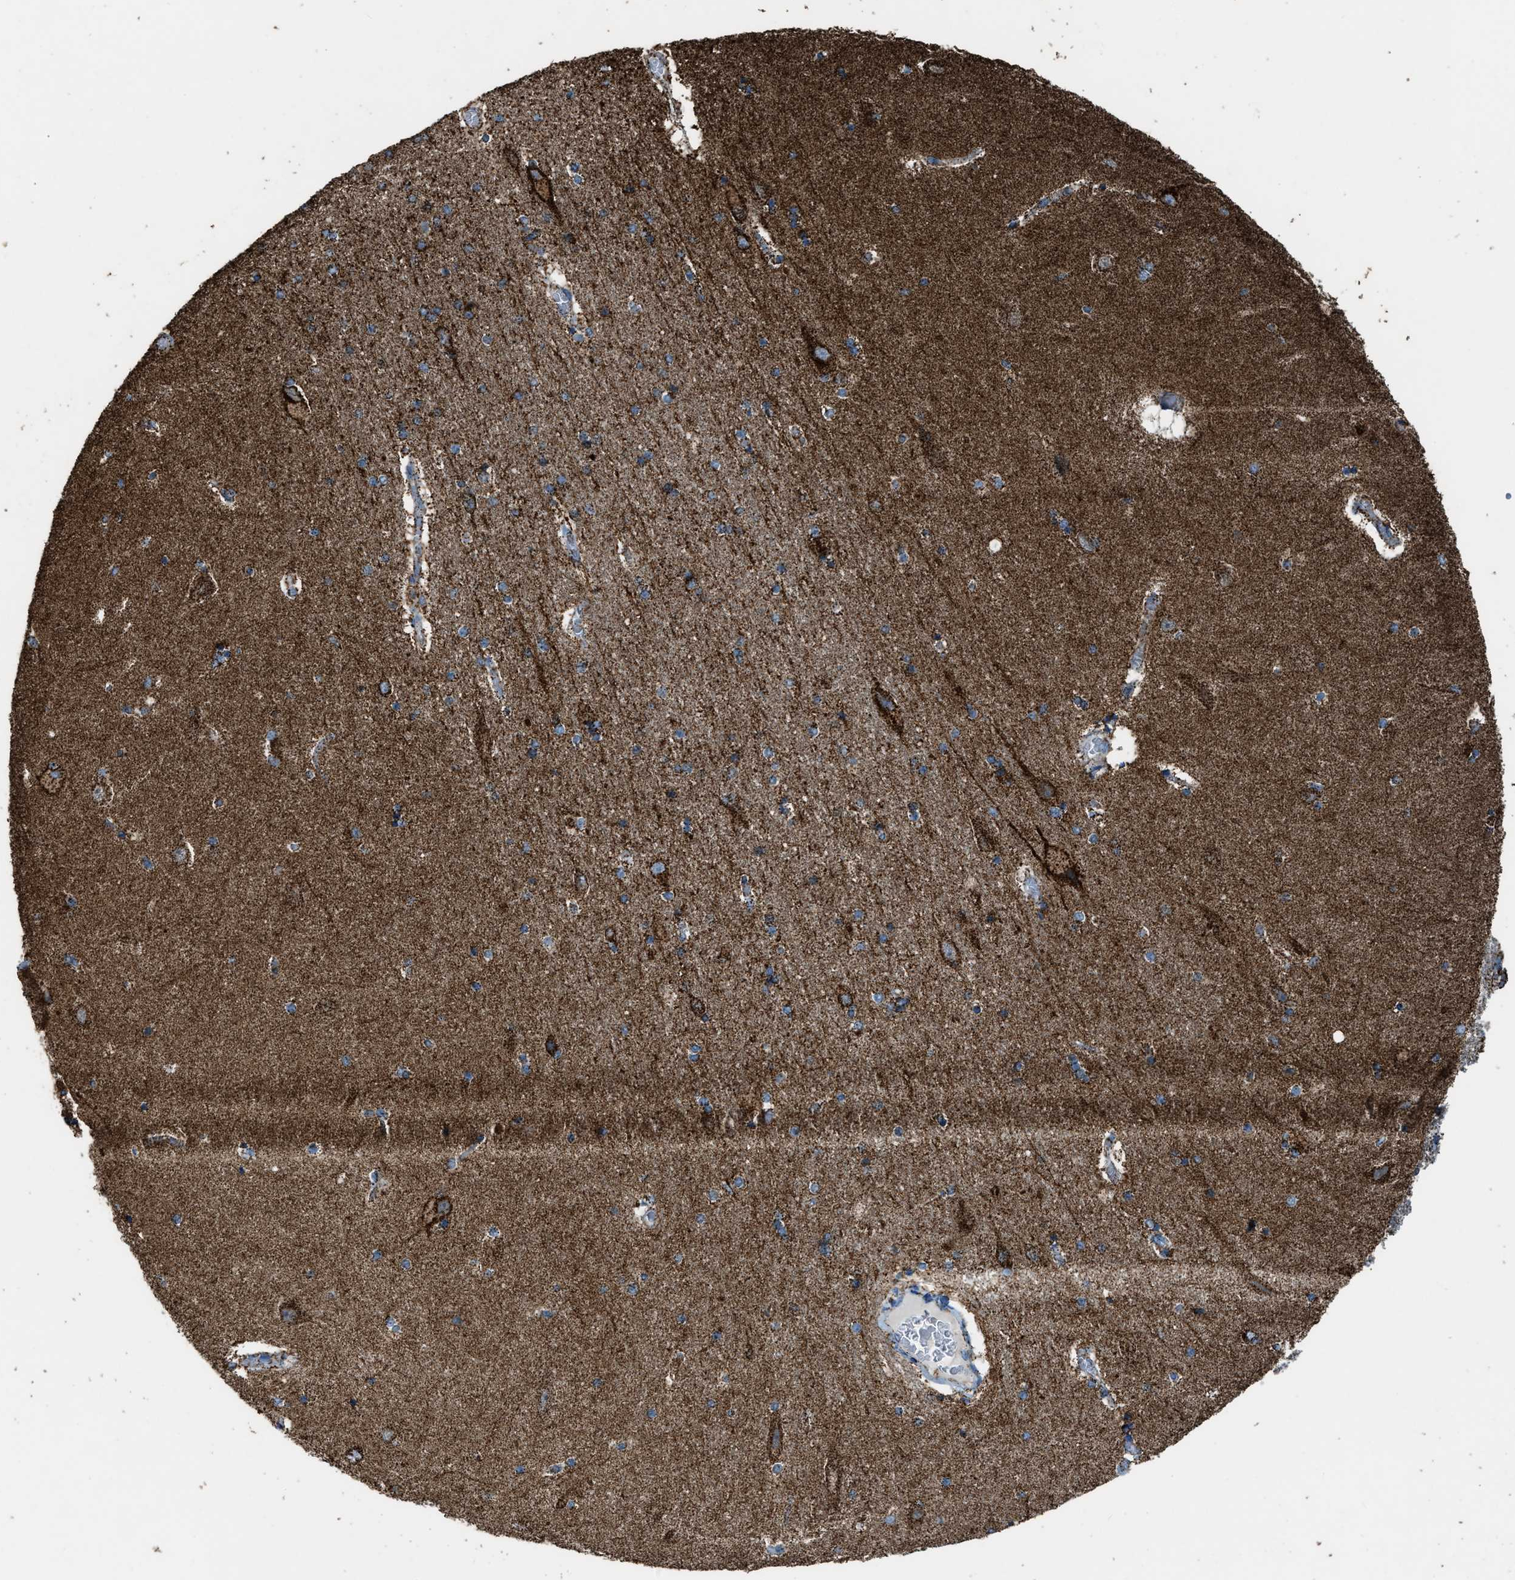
{"staining": {"intensity": "strong", "quantity": "25%-75%", "location": "cytoplasmic/membranous"}, "tissue": "hippocampus", "cell_type": "Glial cells", "image_type": "normal", "snomed": [{"axis": "morphology", "description": "Normal tissue, NOS"}, {"axis": "topography", "description": "Hippocampus"}], "caption": "A brown stain shows strong cytoplasmic/membranous positivity of a protein in glial cells of unremarkable hippocampus. (Stains: DAB (3,3'-diaminobenzidine) in brown, nuclei in blue, Microscopy: brightfield microscopy at high magnification).", "gene": "MDH2", "patient": {"sex": "female", "age": 54}}